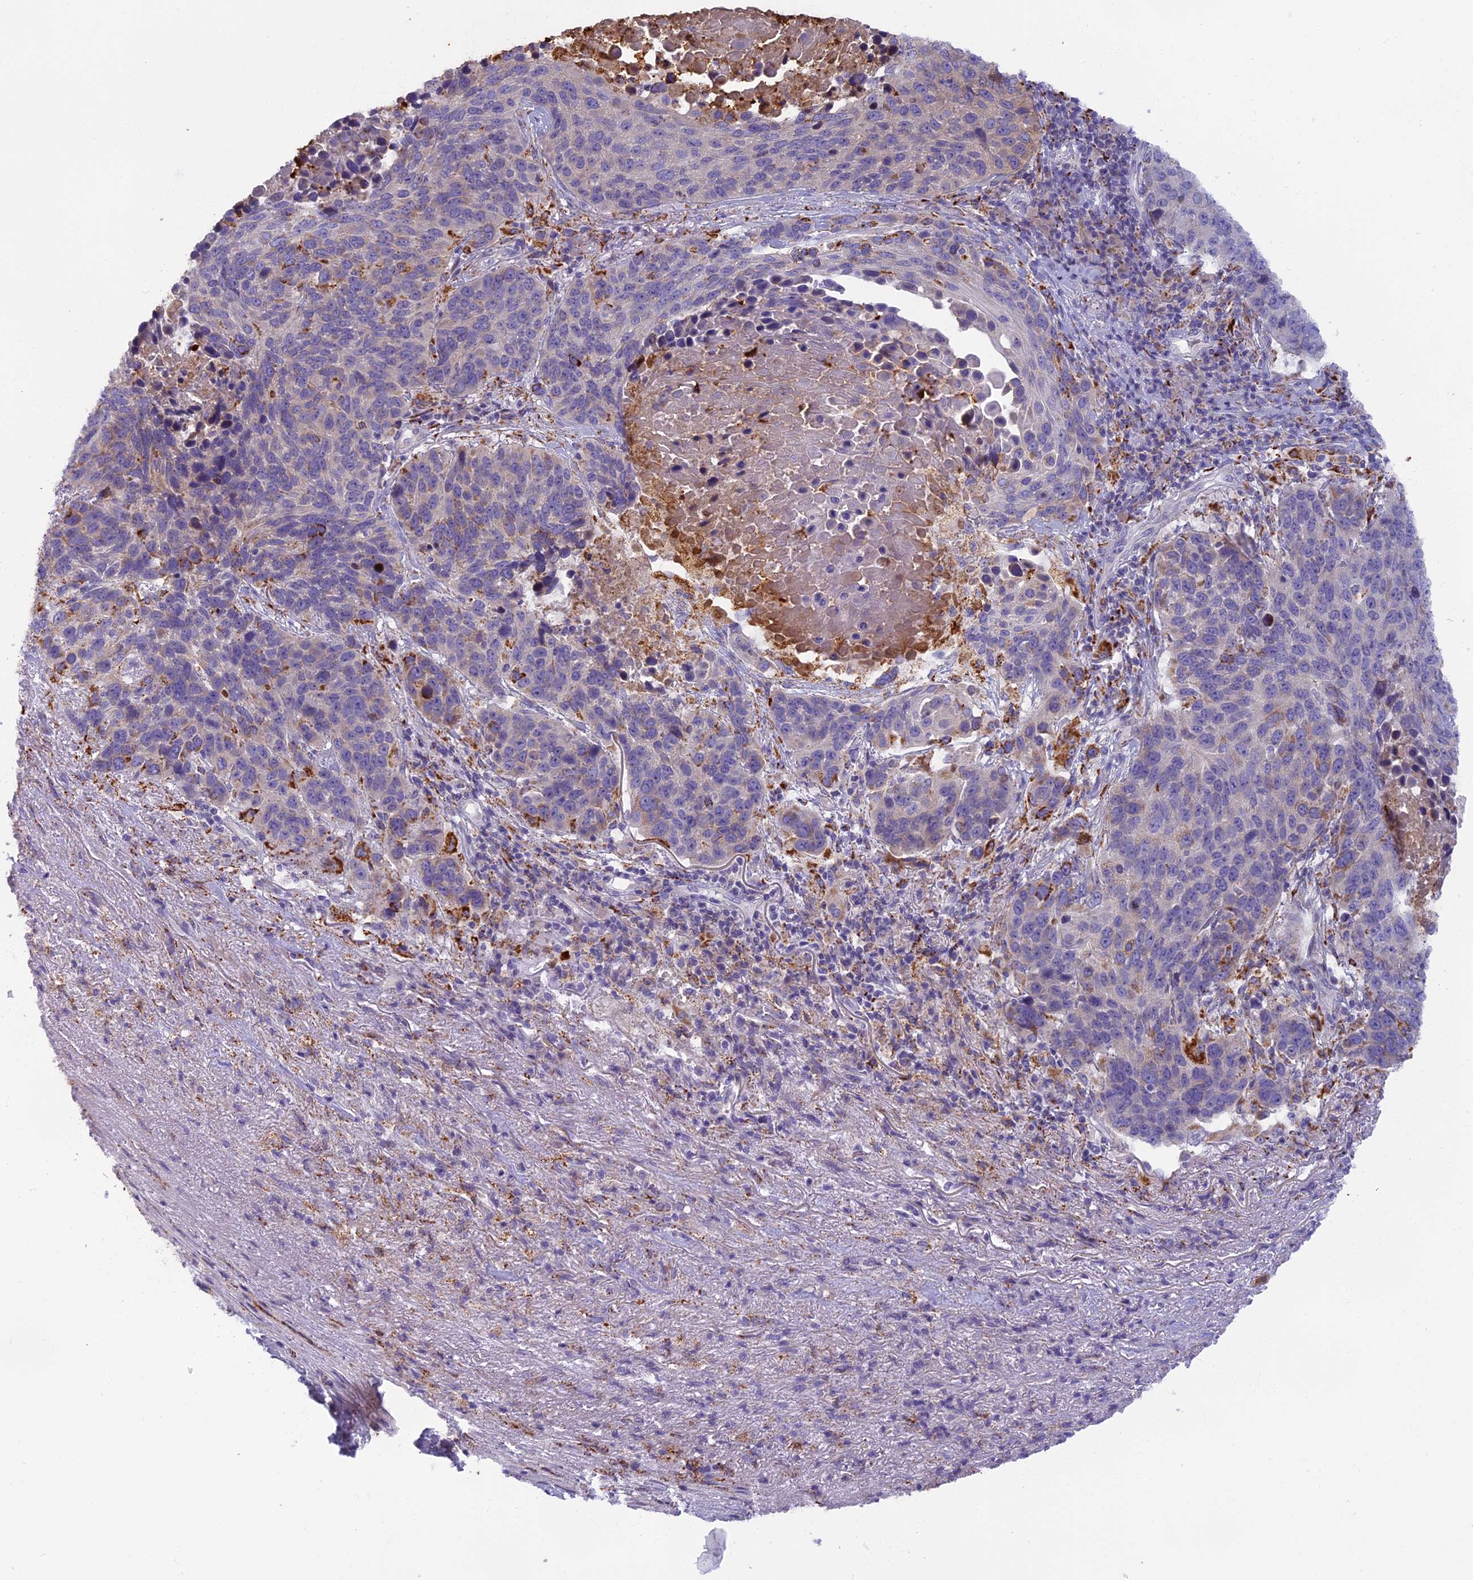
{"staining": {"intensity": "moderate", "quantity": "<25%", "location": "cytoplasmic/membranous"}, "tissue": "lung cancer", "cell_type": "Tumor cells", "image_type": "cancer", "snomed": [{"axis": "morphology", "description": "Normal tissue, NOS"}, {"axis": "morphology", "description": "Squamous cell carcinoma, NOS"}, {"axis": "topography", "description": "Lymph node"}, {"axis": "topography", "description": "Lung"}], "caption": "A high-resolution image shows immunohistochemistry staining of lung cancer (squamous cell carcinoma), which demonstrates moderate cytoplasmic/membranous staining in approximately <25% of tumor cells. The staining was performed using DAB (3,3'-diaminobenzidine) to visualize the protein expression in brown, while the nuclei were stained in blue with hematoxylin (Magnification: 20x).", "gene": "SEMA7A", "patient": {"sex": "male", "age": 66}}